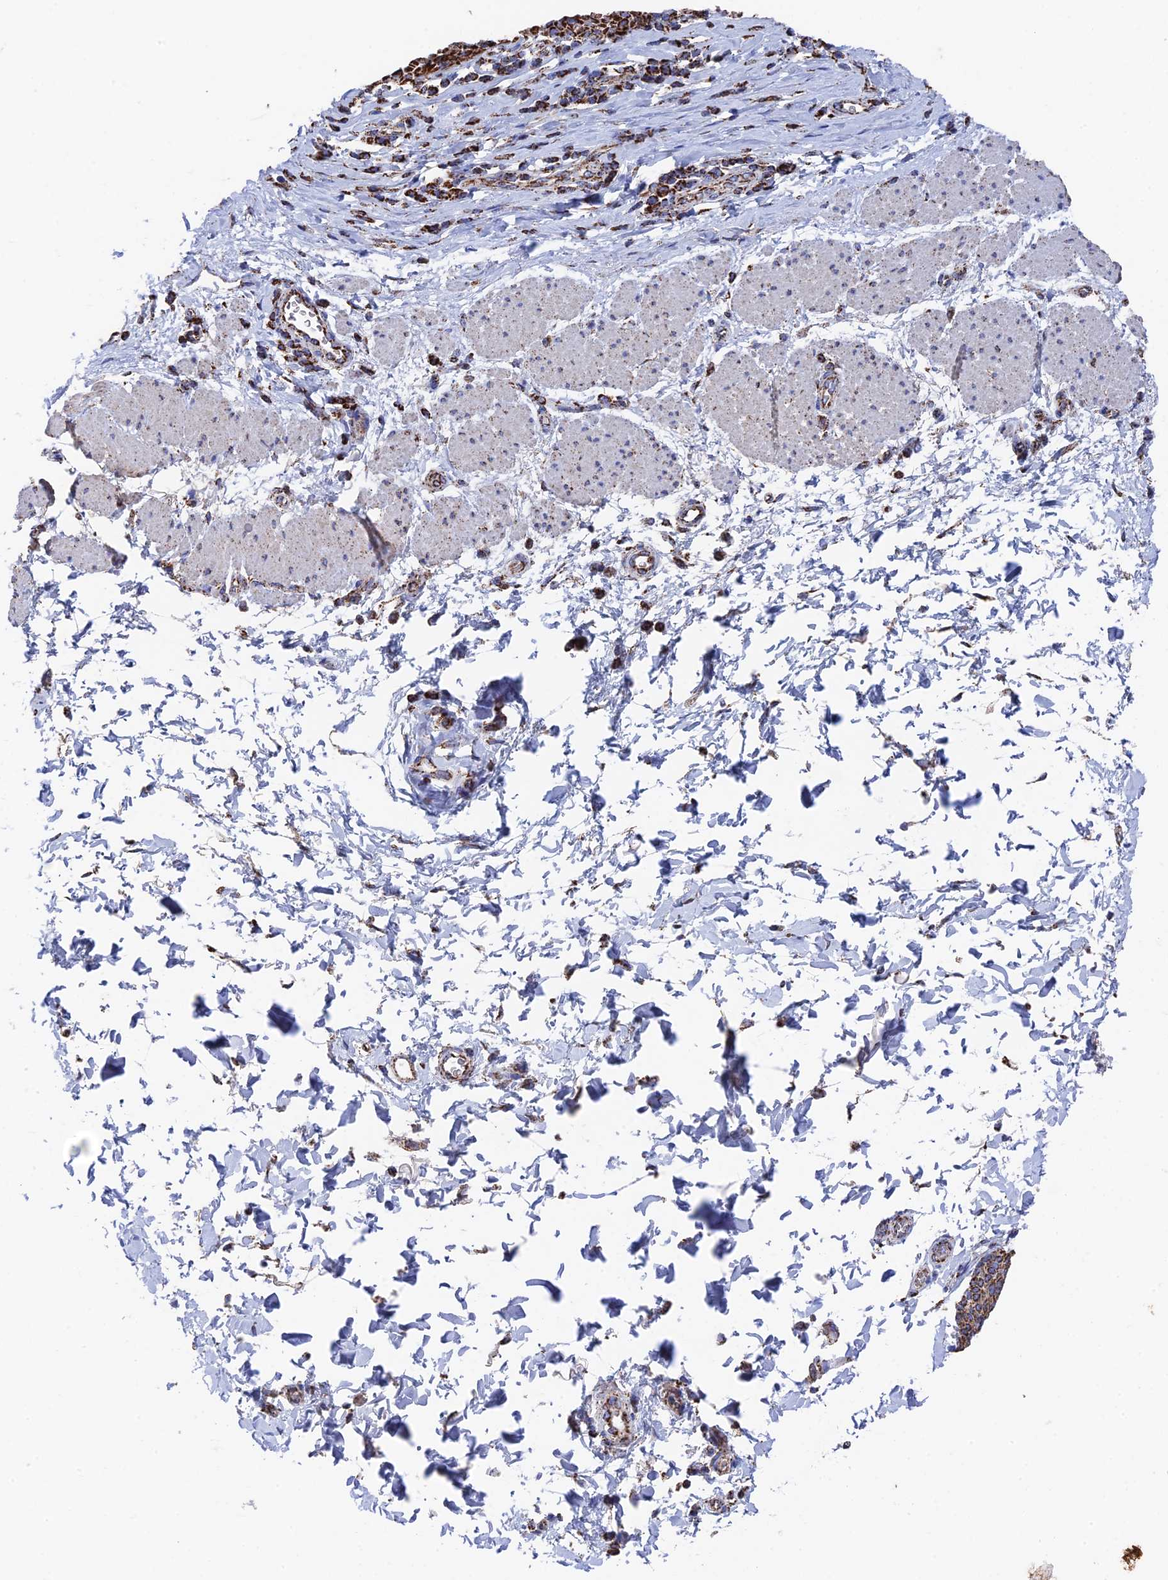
{"staining": {"intensity": "strong", "quantity": ">75%", "location": "cytoplasmic/membranous"}, "tissue": "esophagus", "cell_type": "Squamous epithelial cells", "image_type": "normal", "snomed": [{"axis": "morphology", "description": "Normal tissue, NOS"}, {"axis": "topography", "description": "Esophagus"}], "caption": "DAB immunohistochemical staining of normal human esophagus displays strong cytoplasmic/membranous protein staining in approximately >75% of squamous epithelial cells.", "gene": "HAUS8", "patient": {"sex": "female", "age": 61}}